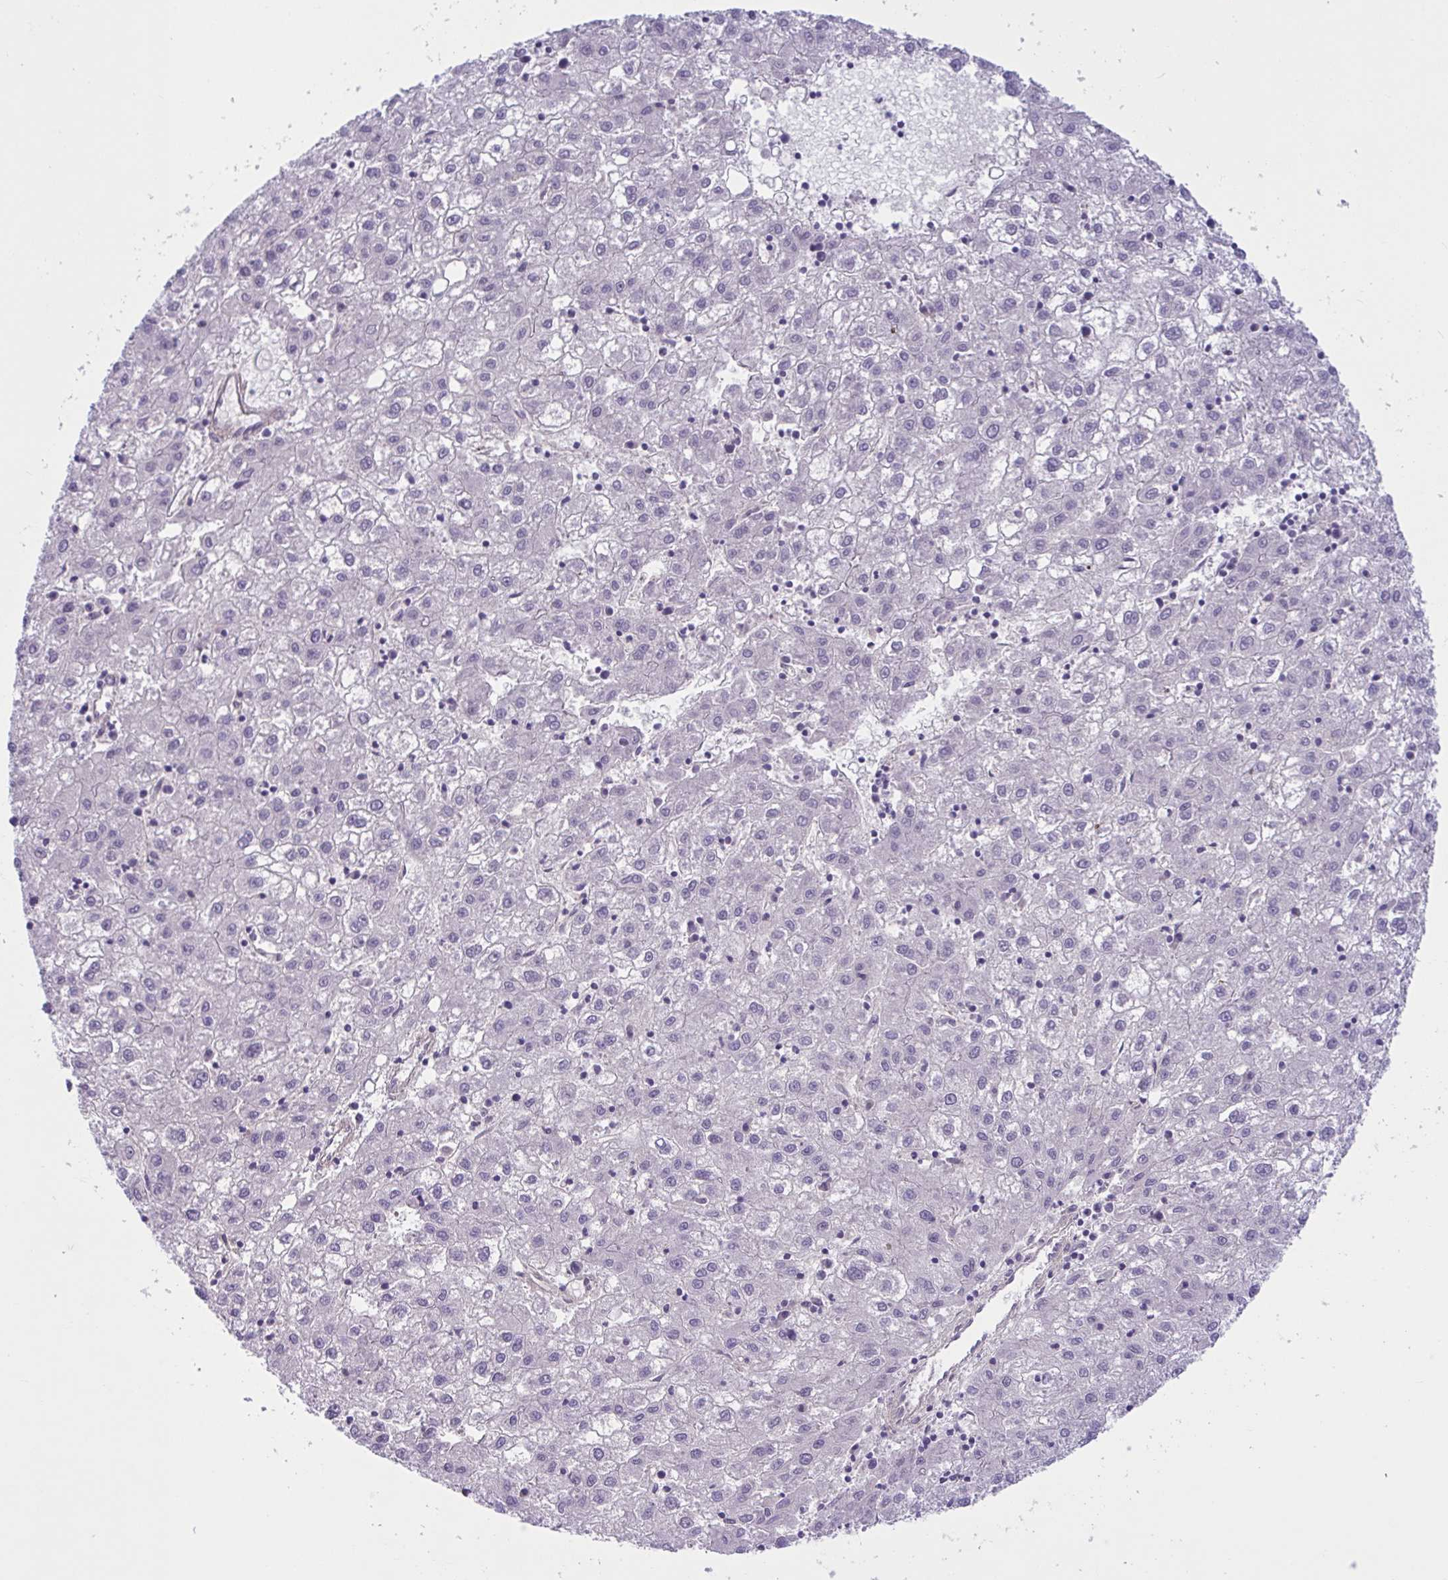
{"staining": {"intensity": "negative", "quantity": "none", "location": "none"}, "tissue": "liver cancer", "cell_type": "Tumor cells", "image_type": "cancer", "snomed": [{"axis": "morphology", "description": "Carcinoma, Hepatocellular, NOS"}, {"axis": "topography", "description": "Liver"}], "caption": "Micrograph shows no protein positivity in tumor cells of hepatocellular carcinoma (liver) tissue.", "gene": "TTC7B", "patient": {"sex": "male", "age": 72}}